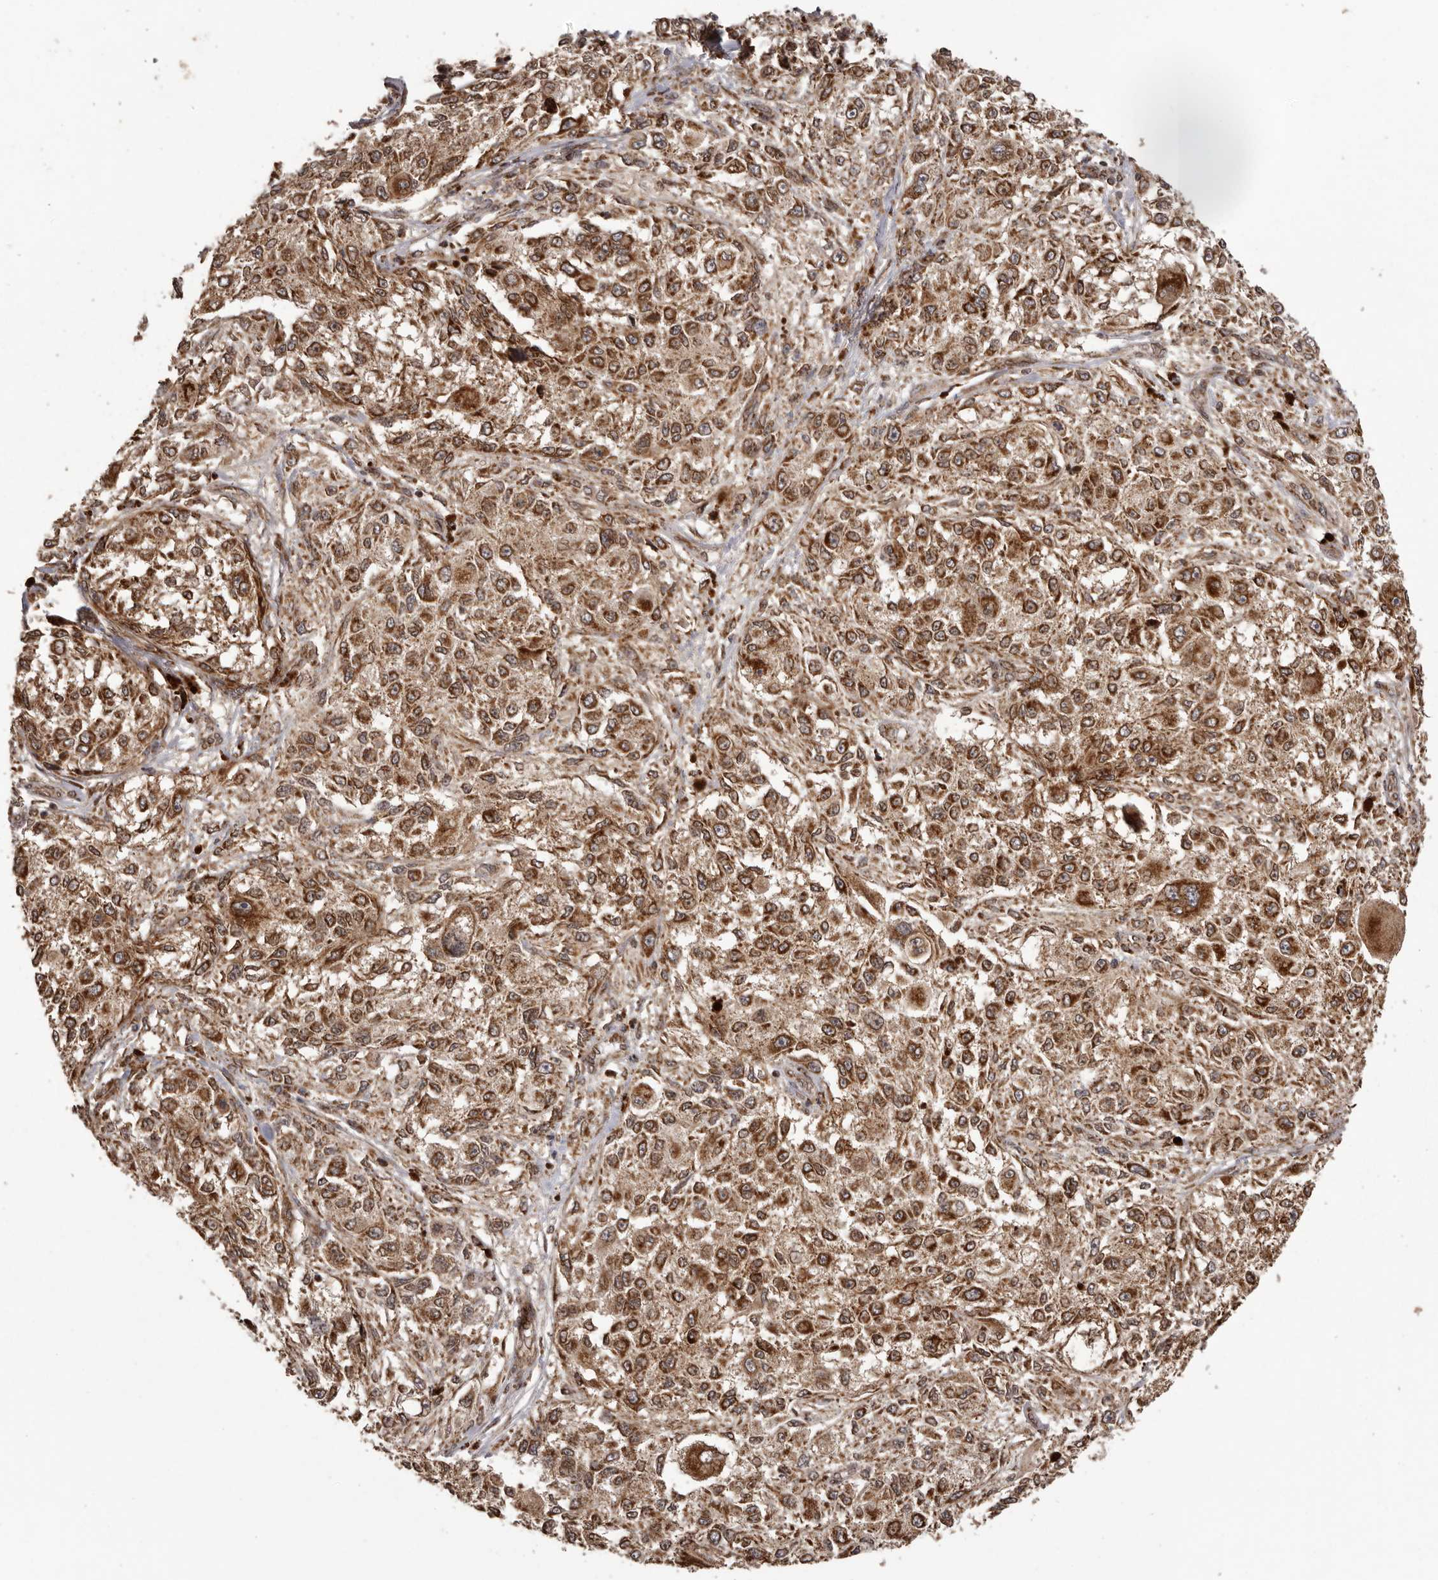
{"staining": {"intensity": "strong", "quantity": ">75%", "location": "cytoplasmic/membranous"}, "tissue": "melanoma", "cell_type": "Tumor cells", "image_type": "cancer", "snomed": [{"axis": "morphology", "description": "Necrosis, NOS"}, {"axis": "morphology", "description": "Malignant melanoma, NOS"}, {"axis": "topography", "description": "Skin"}], "caption": "High-power microscopy captured an IHC photomicrograph of melanoma, revealing strong cytoplasmic/membranous staining in about >75% of tumor cells.", "gene": "CHRM2", "patient": {"sex": "female", "age": 87}}